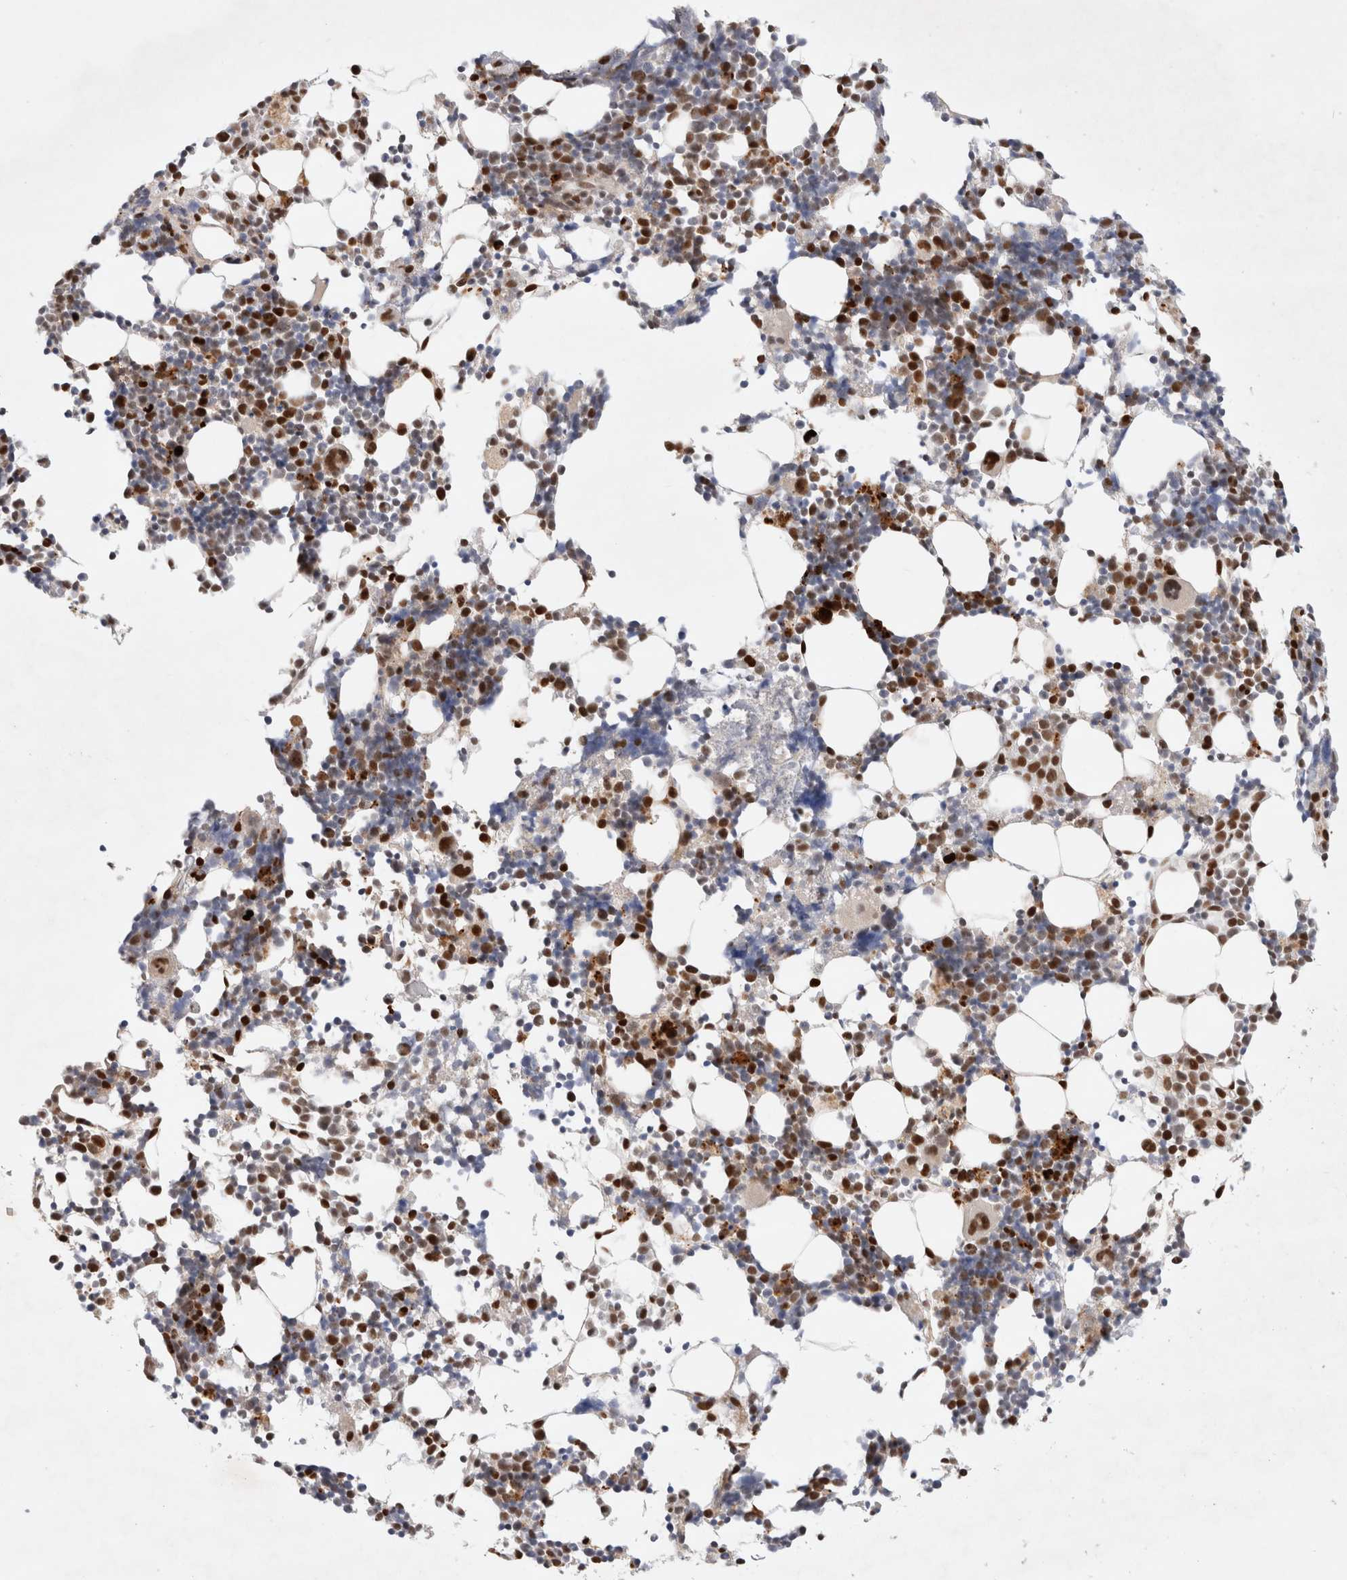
{"staining": {"intensity": "strong", "quantity": "25%-75%", "location": "nuclear"}, "tissue": "bone marrow", "cell_type": "Hematopoietic cells", "image_type": "normal", "snomed": [{"axis": "morphology", "description": "Normal tissue, NOS"}, {"axis": "morphology", "description": "Inflammation, NOS"}, {"axis": "topography", "description": "Bone marrow"}], "caption": "Immunohistochemical staining of normal human bone marrow displays 25%-75% levels of strong nuclear protein positivity in approximately 25%-75% of hematopoietic cells.", "gene": "GTF2I", "patient": {"sex": "male", "age": 21}}